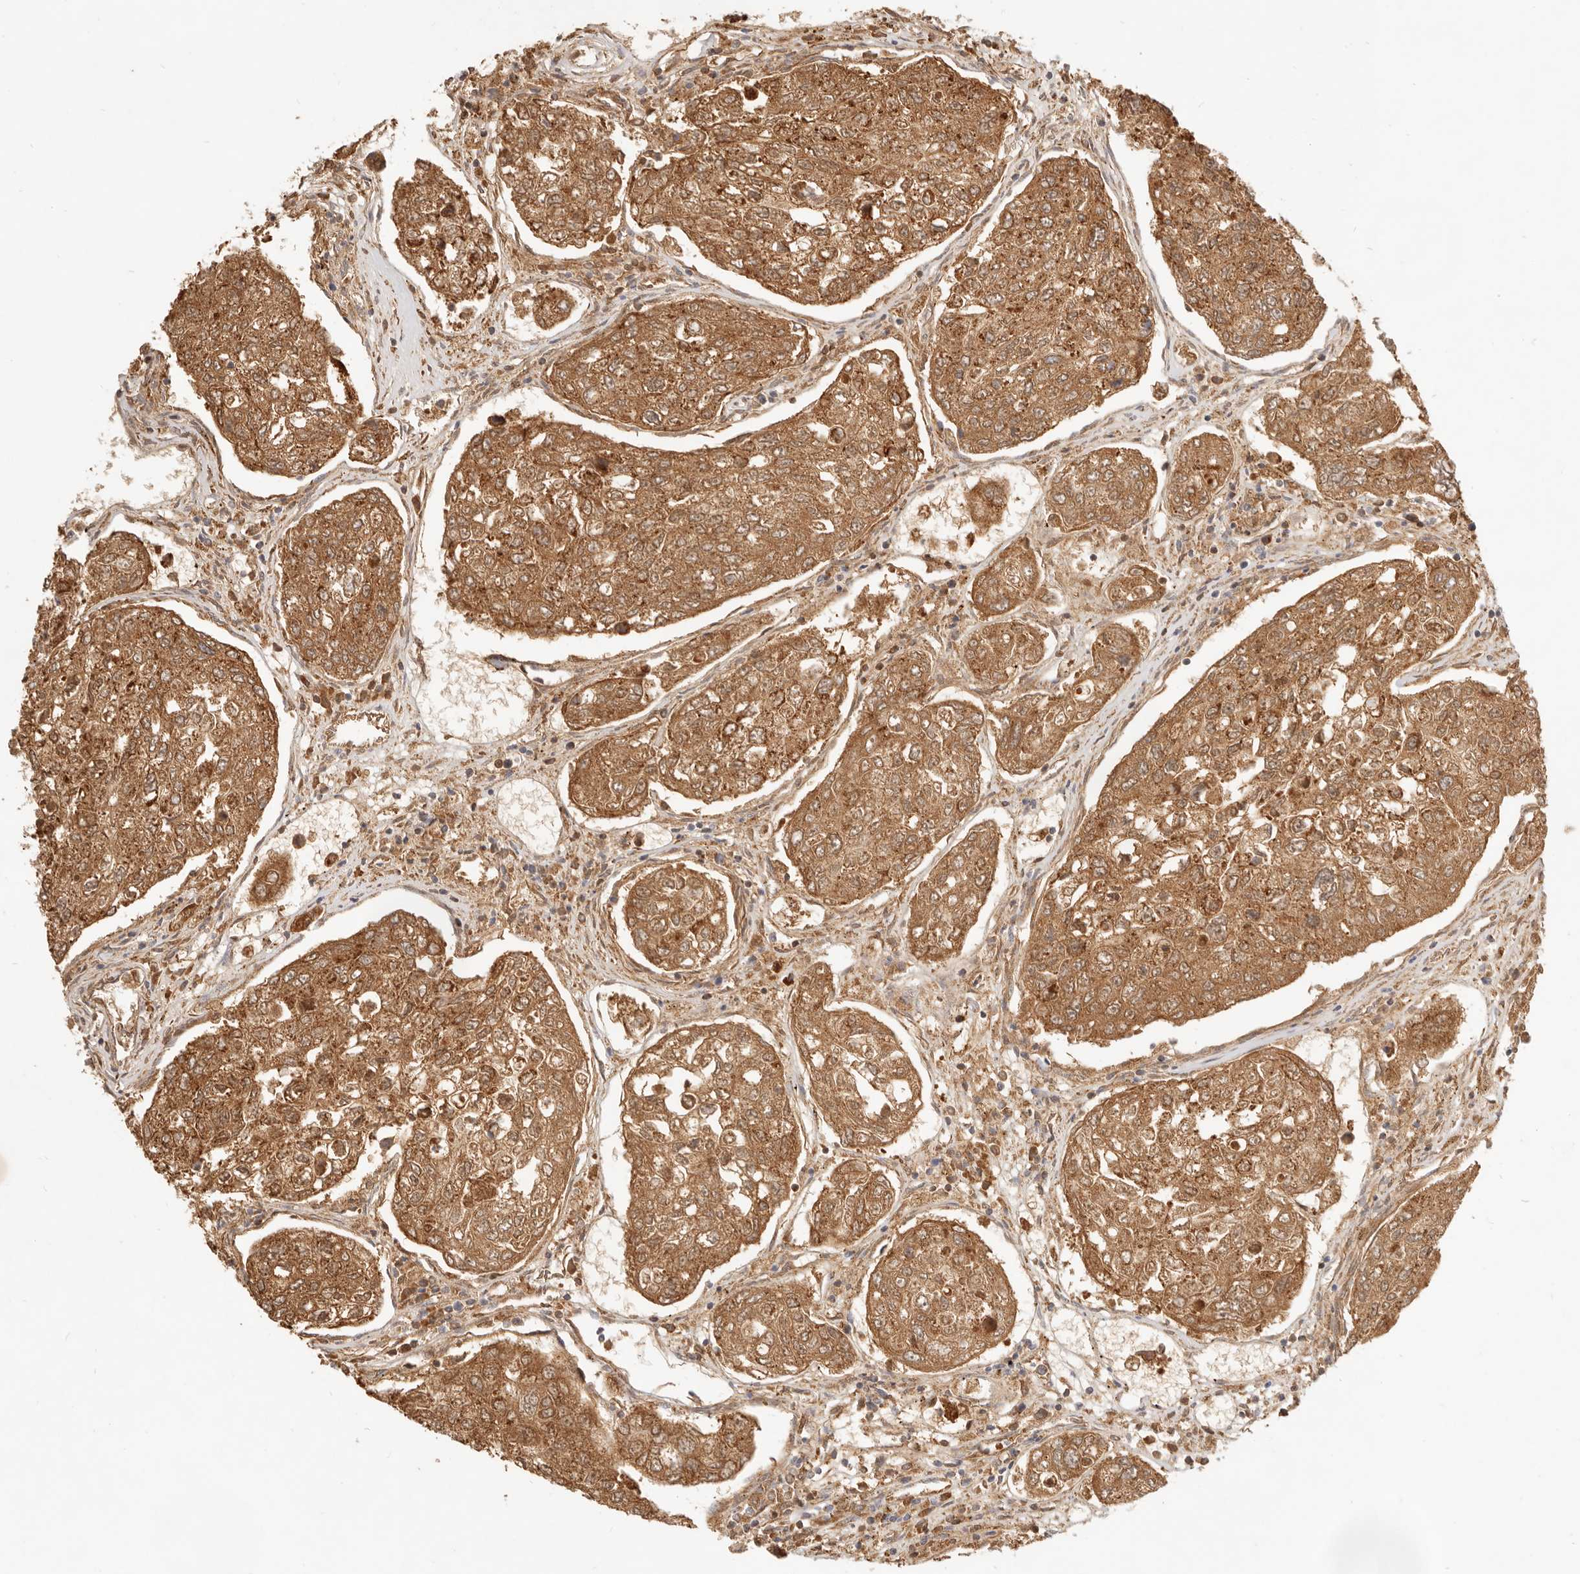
{"staining": {"intensity": "moderate", "quantity": ">75%", "location": "cytoplasmic/membranous"}, "tissue": "urothelial cancer", "cell_type": "Tumor cells", "image_type": "cancer", "snomed": [{"axis": "morphology", "description": "Urothelial carcinoma, High grade"}, {"axis": "topography", "description": "Lymph node"}, {"axis": "topography", "description": "Urinary bladder"}], "caption": "Immunohistochemistry (IHC) of high-grade urothelial carcinoma shows medium levels of moderate cytoplasmic/membranous staining in approximately >75% of tumor cells.", "gene": "CPLANE2", "patient": {"sex": "male", "age": 51}}